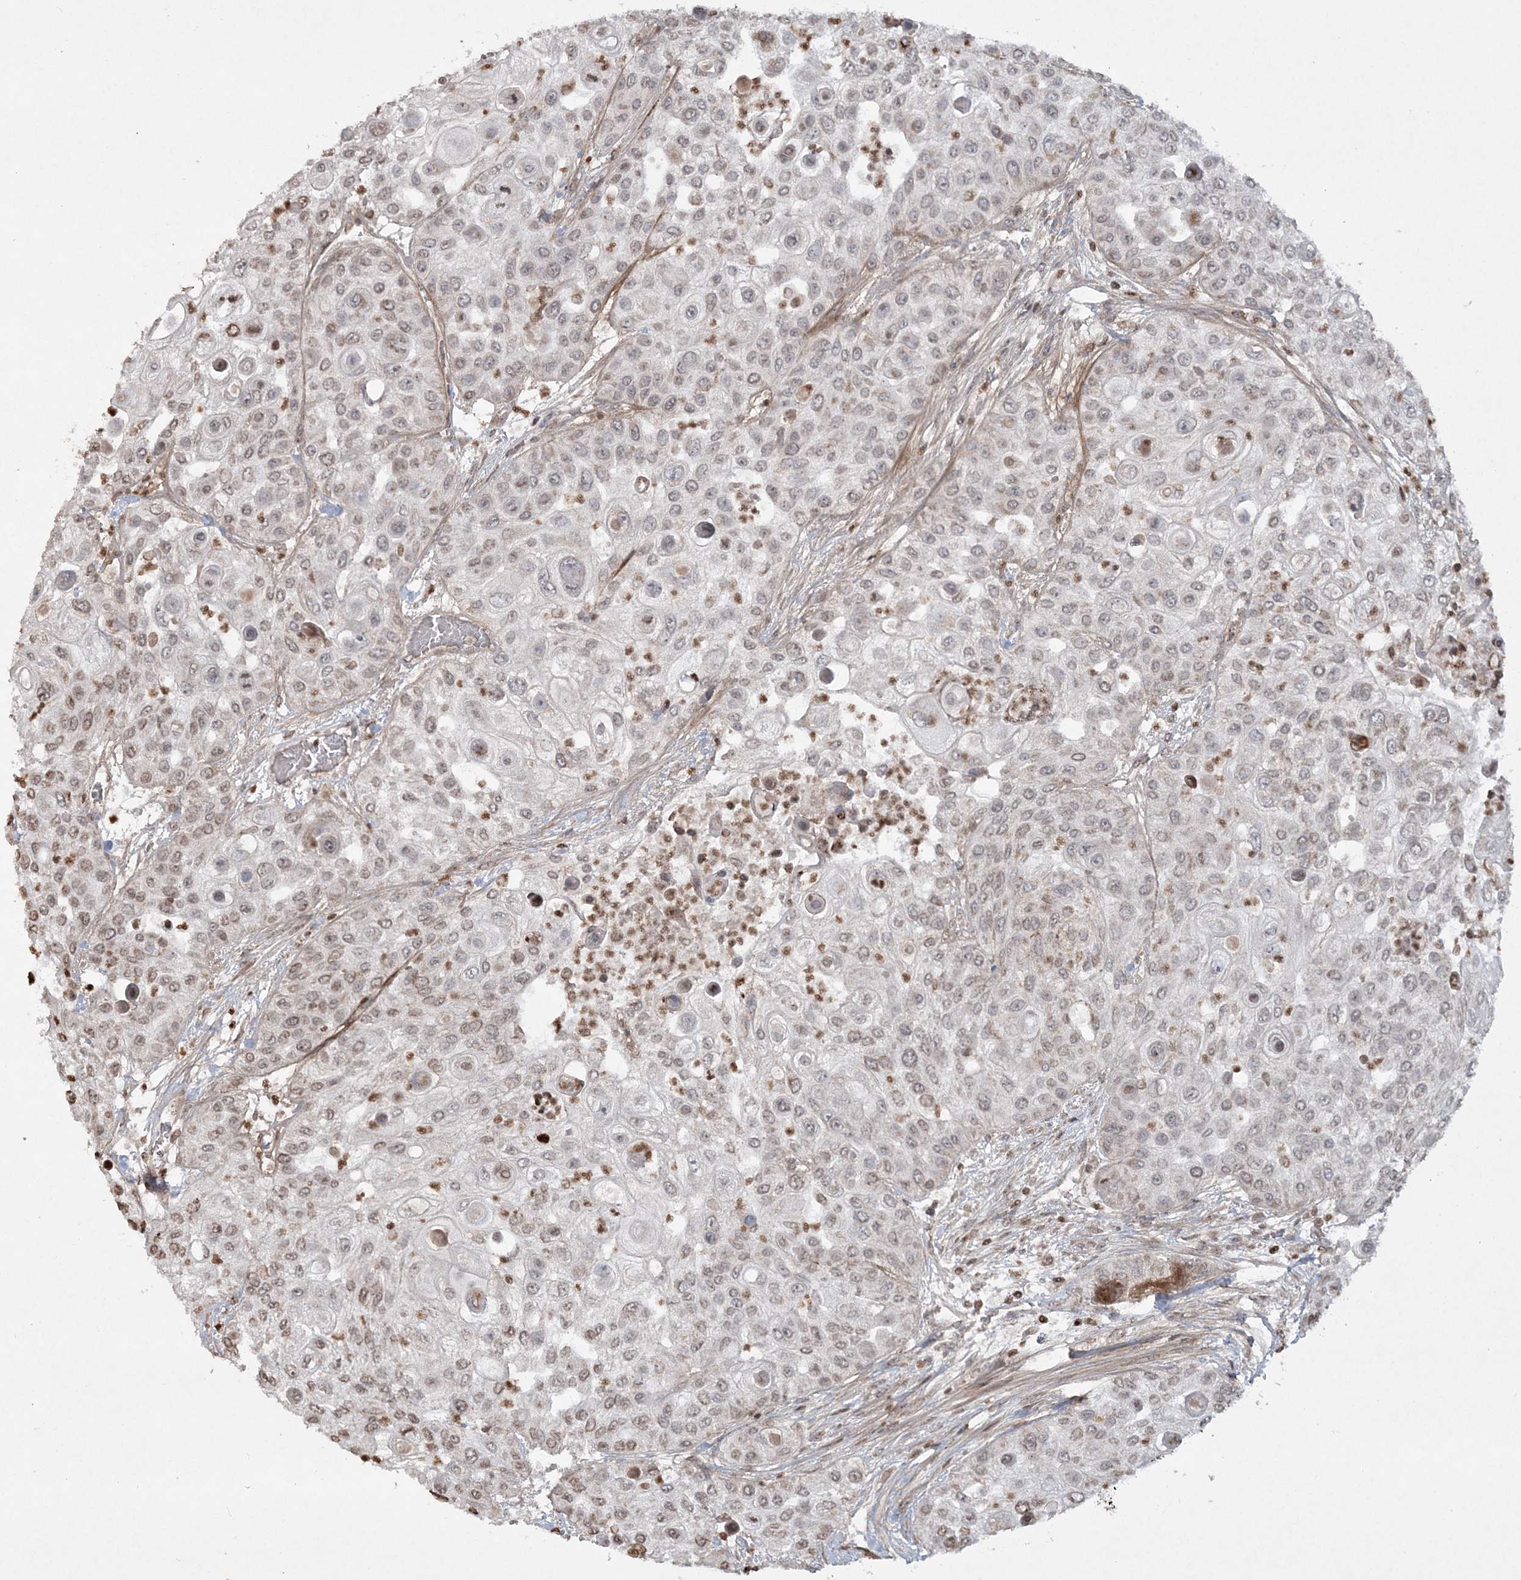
{"staining": {"intensity": "weak", "quantity": "<25%", "location": "nuclear"}, "tissue": "urothelial cancer", "cell_type": "Tumor cells", "image_type": "cancer", "snomed": [{"axis": "morphology", "description": "Urothelial carcinoma, High grade"}, {"axis": "topography", "description": "Urinary bladder"}], "caption": "This image is of urothelial cancer stained with immunohistochemistry (IHC) to label a protein in brown with the nuclei are counter-stained blue. There is no expression in tumor cells.", "gene": "TTC7A", "patient": {"sex": "female", "age": 79}}